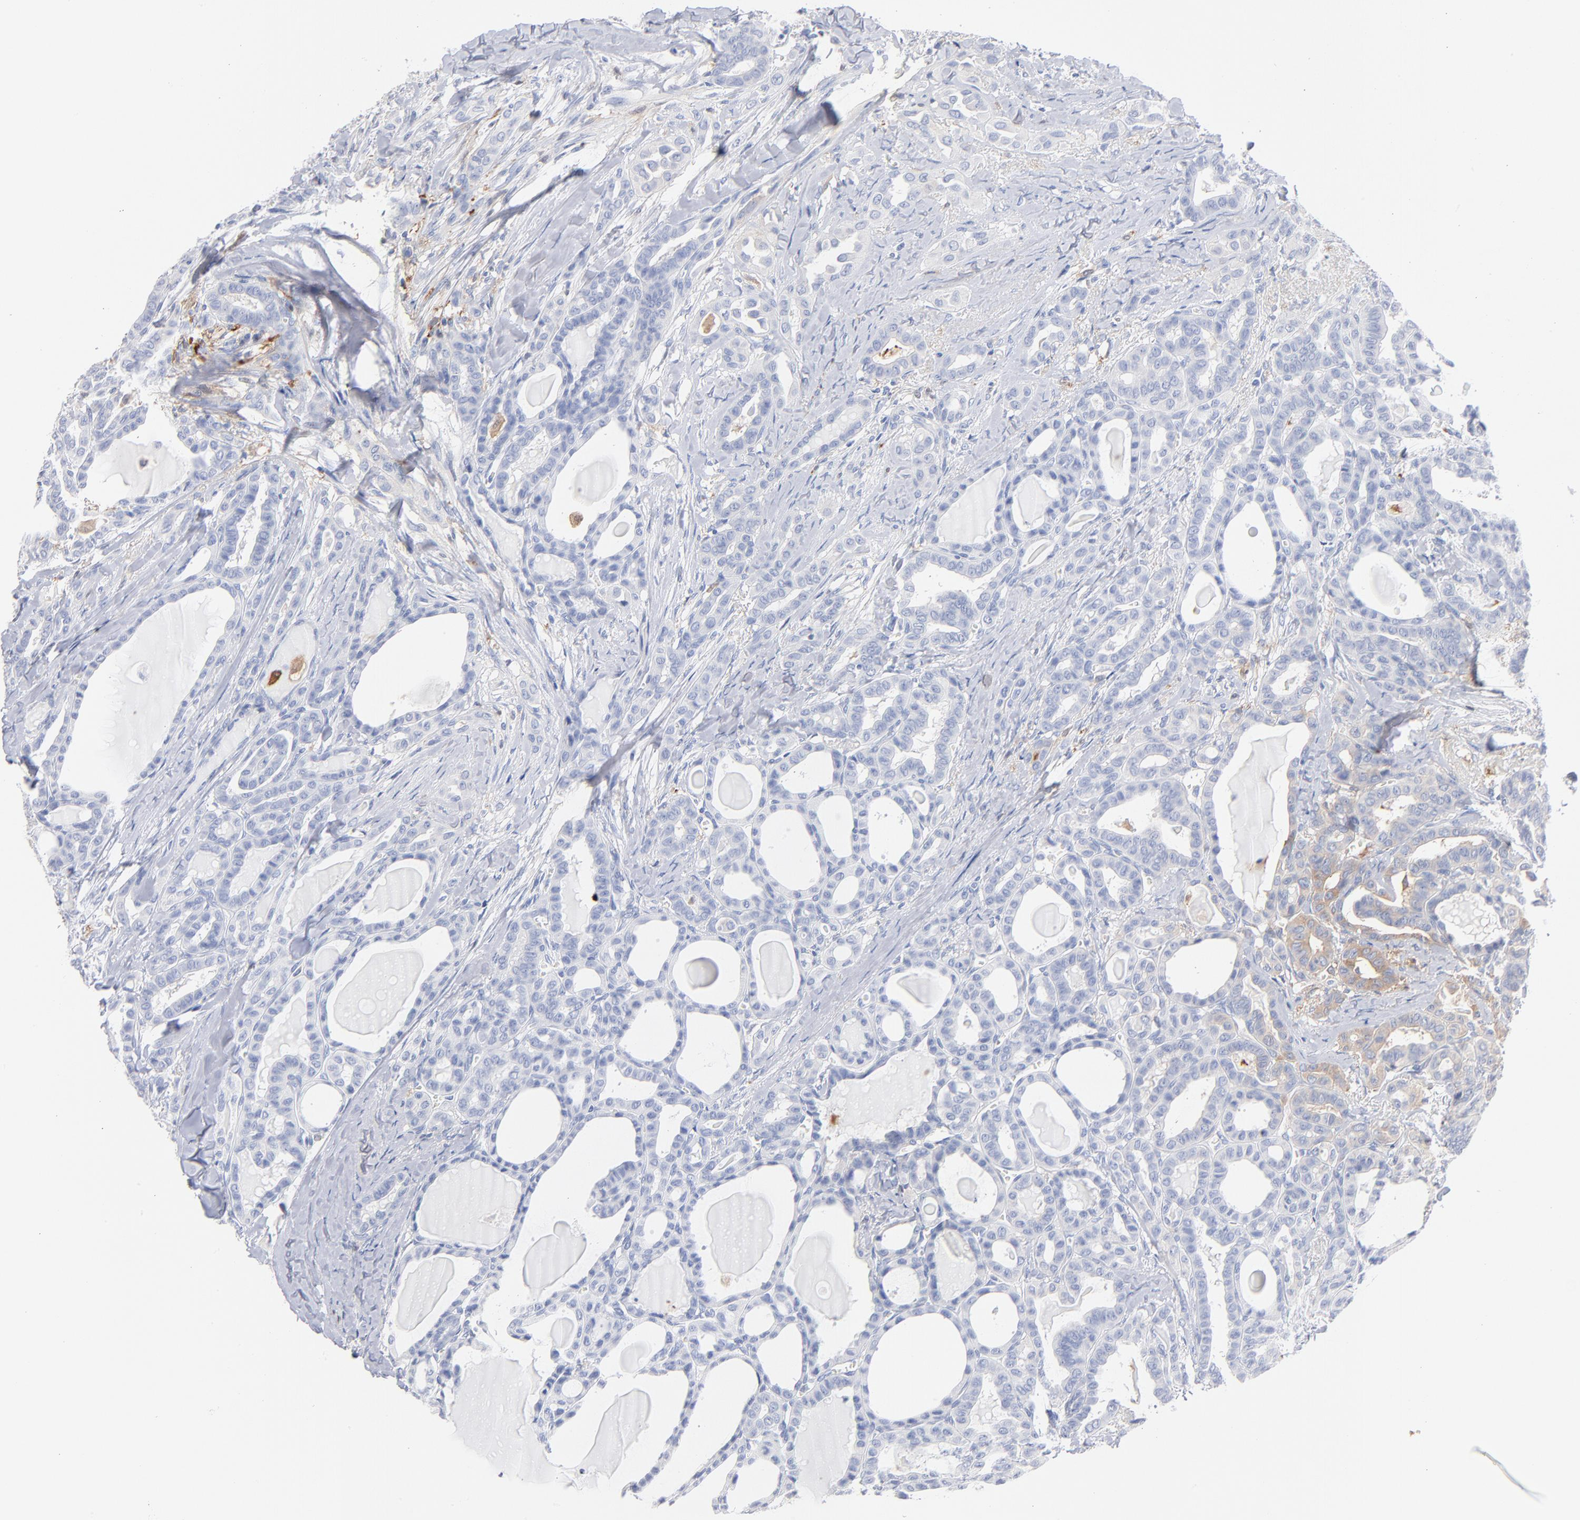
{"staining": {"intensity": "negative", "quantity": "none", "location": "none"}, "tissue": "thyroid cancer", "cell_type": "Tumor cells", "image_type": "cancer", "snomed": [{"axis": "morphology", "description": "Carcinoma, NOS"}, {"axis": "topography", "description": "Thyroid gland"}], "caption": "IHC histopathology image of thyroid cancer stained for a protein (brown), which shows no positivity in tumor cells. (DAB (3,3'-diaminobenzidine) IHC, high magnification).", "gene": "IFIT2", "patient": {"sex": "female", "age": 91}}